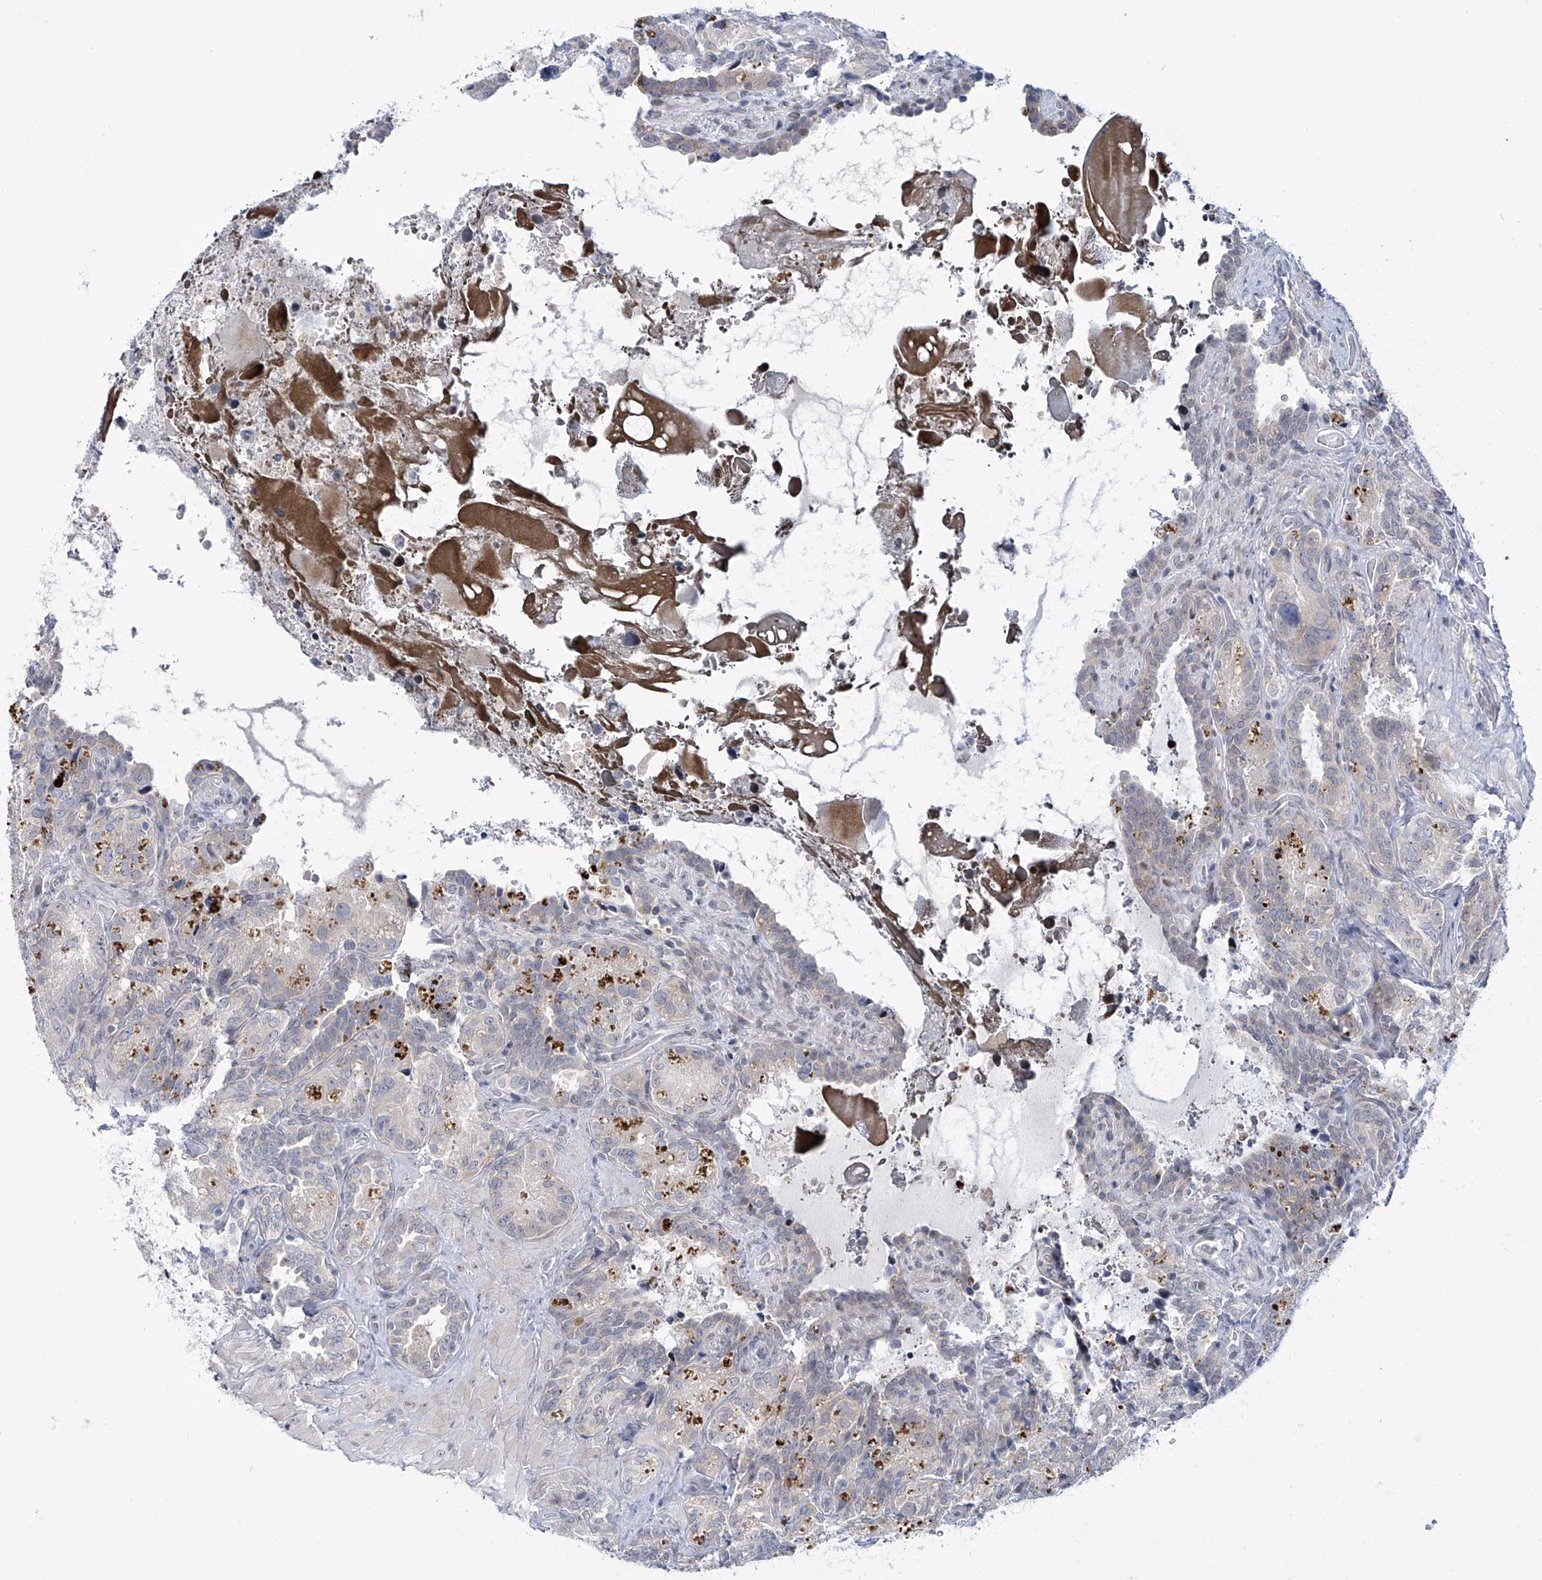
{"staining": {"intensity": "negative", "quantity": "none", "location": "none"}, "tissue": "seminal vesicle", "cell_type": "Glandular cells", "image_type": "normal", "snomed": [{"axis": "morphology", "description": "Normal tissue, NOS"}, {"axis": "topography", "description": "Seminal veicle"}, {"axis": "topography", "description": "Peripheral nerve tissue"}], "caption": "This is a photomicrograph of immunohistochemistry (IHC) staining of benign seminal vesicle, which shows no staining in glandular cells. Nuclei are stained in blue.", "gene": "TRIM60", "patient": {"sex": "male", "age": 67}}